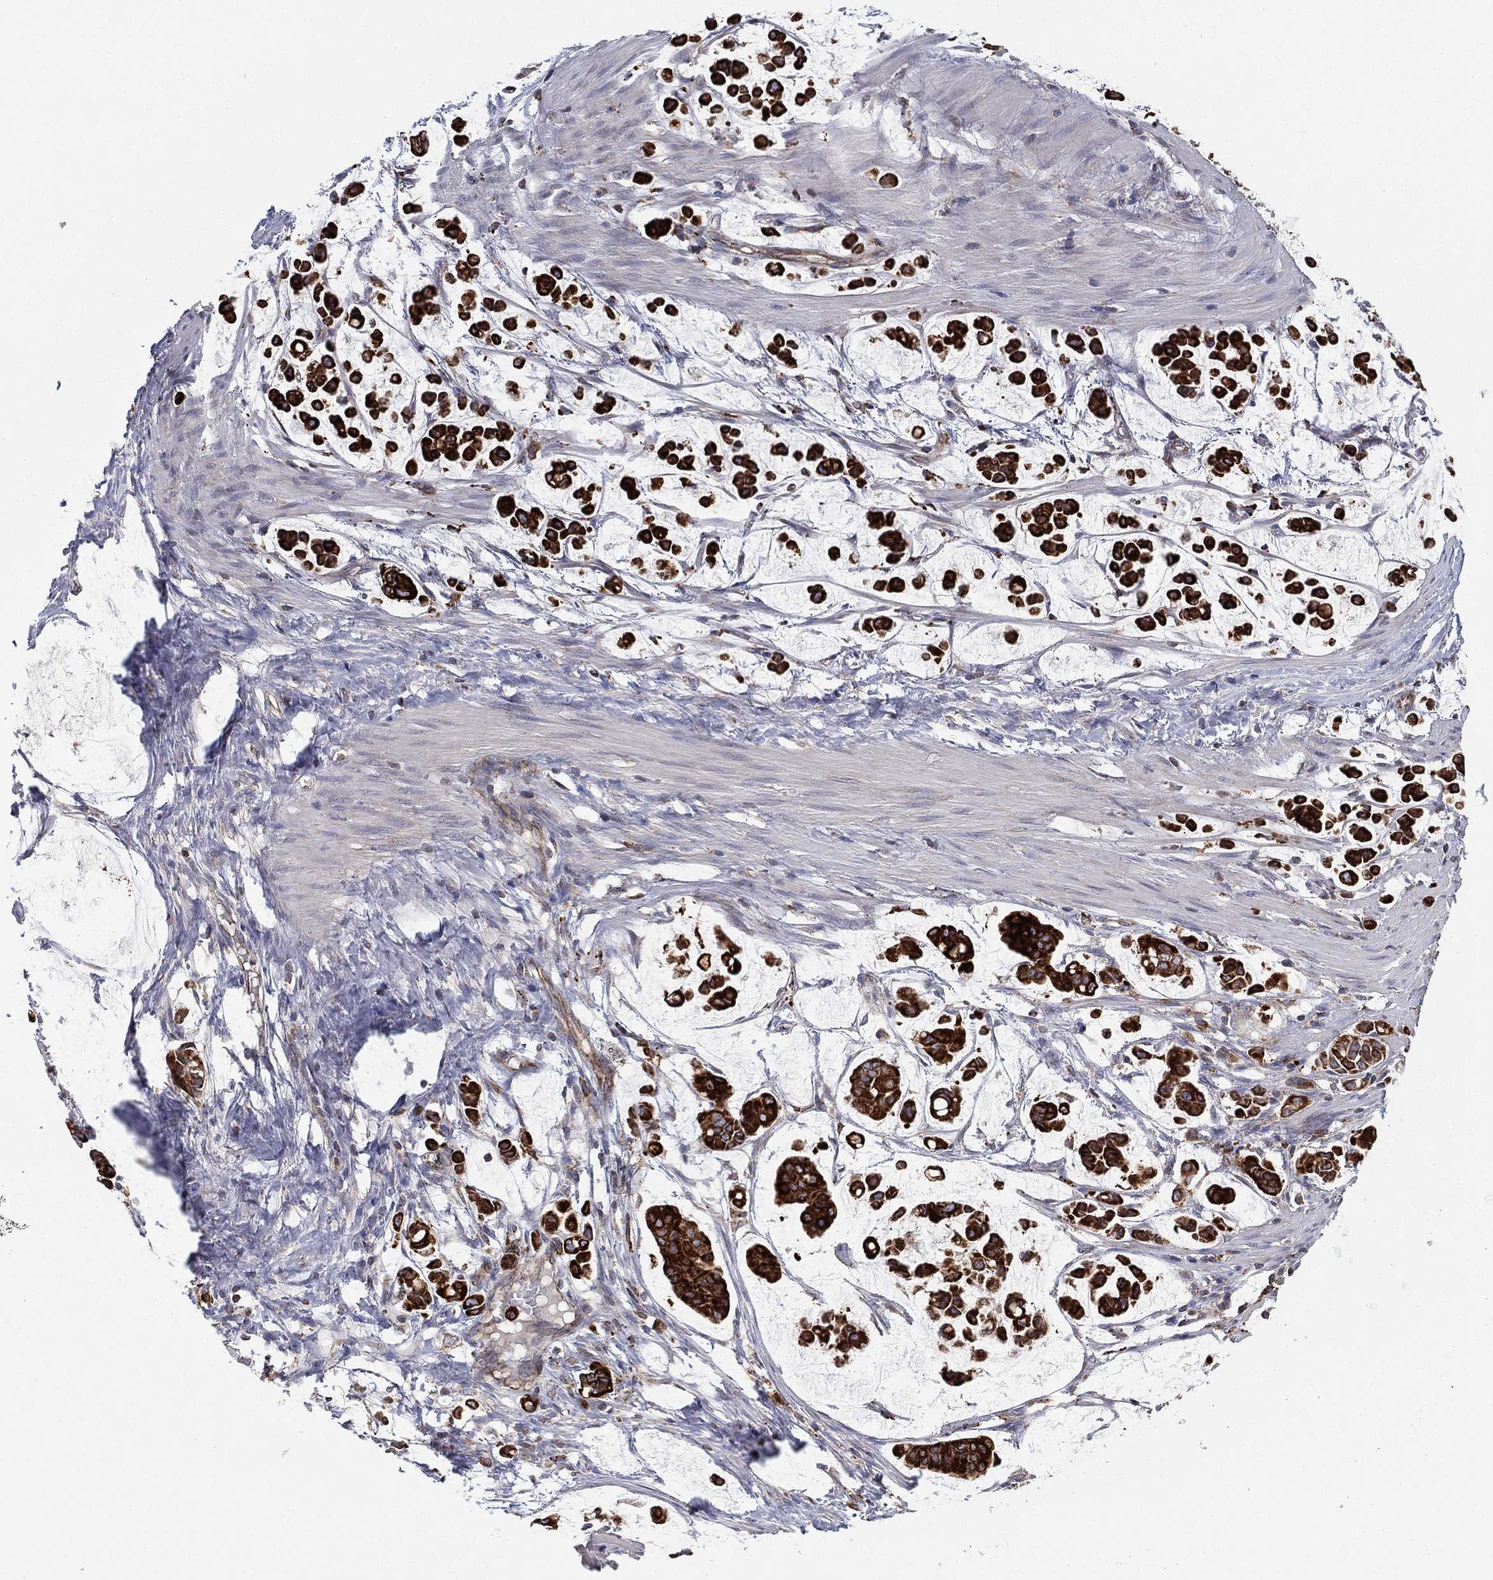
{"staining": {"intensity": "strong", "quantity": ">75%", "location": "cytoplasmic/membranous"}, "tissue": "stomach cancer", "cell_type": "Tumor cells", "image_type": "cancer", "snomed": [{"axis": "morphology", "description": "Adenocarcinoma, NOS"}, {"axis": "topography", "description": "Stomach"}], "caption": "This is an image of IHC staining of stomach adenocarcinoma, which shows strong expression in the cytoplasmic/membranous of tumor cells.", "gene": "CYB5B", "patient": {"sex": "male", "age": 82}}